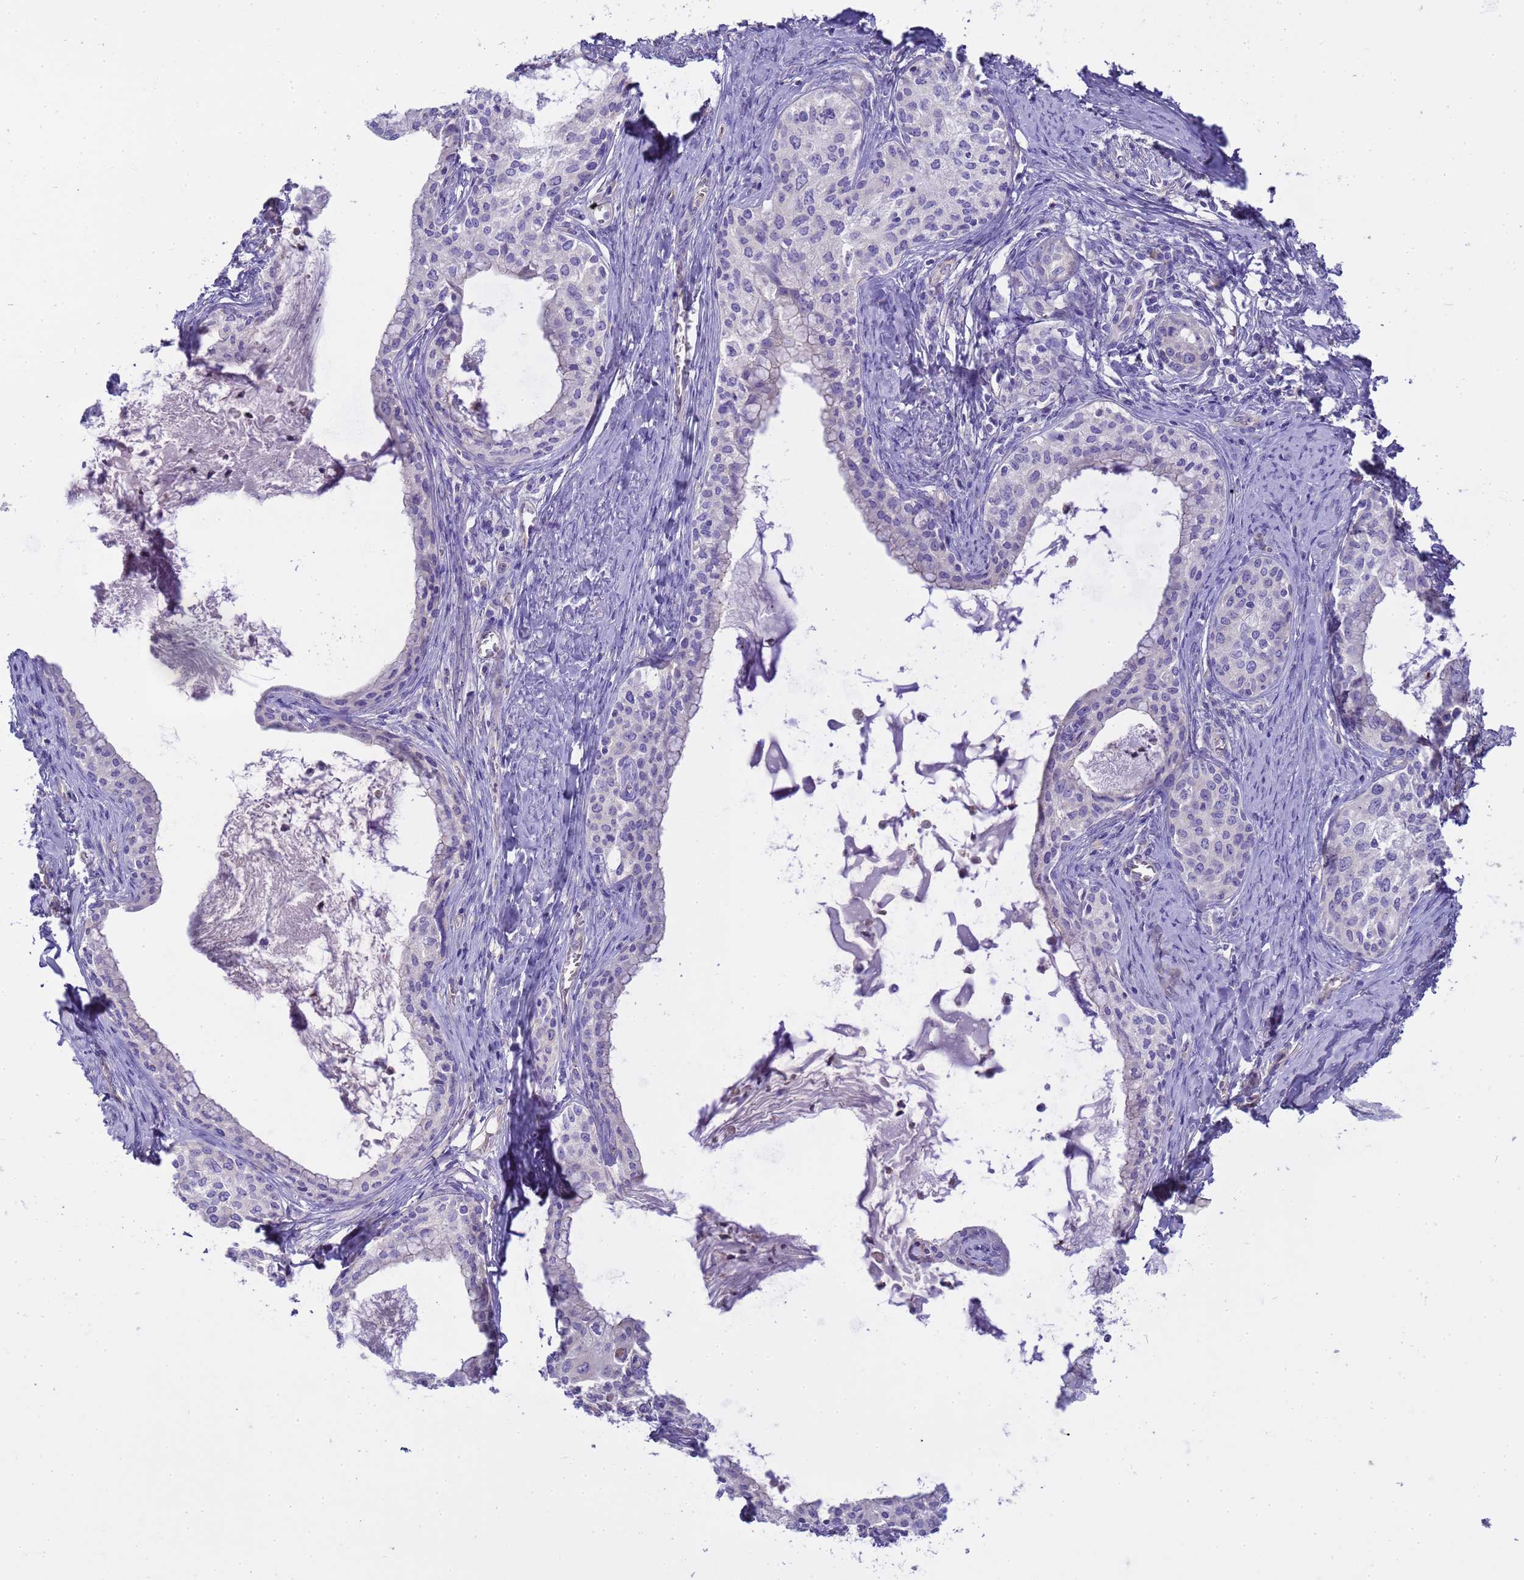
{"staining": {"intensity": "negative", "quantity": "none", "location": "none"}, "tissue": "cervical cancer", "cell_type": "Tumor cells", "image_type": "cancer", "snomed": [{"axis": "morphology", "description": "Squamous cell carcinoma, NOS"}, {"axis": "morphology", "description": "Adenocarcinoma, NOS"}, {"axis": "topography", "description": "Cervix"}], "caption": "Immunohistochemical staining of cervical cancer reveals no significant positivity in tumor cells.", "gene": "RIPPLY2", "patient": {"sex": "female", "age": 52}}